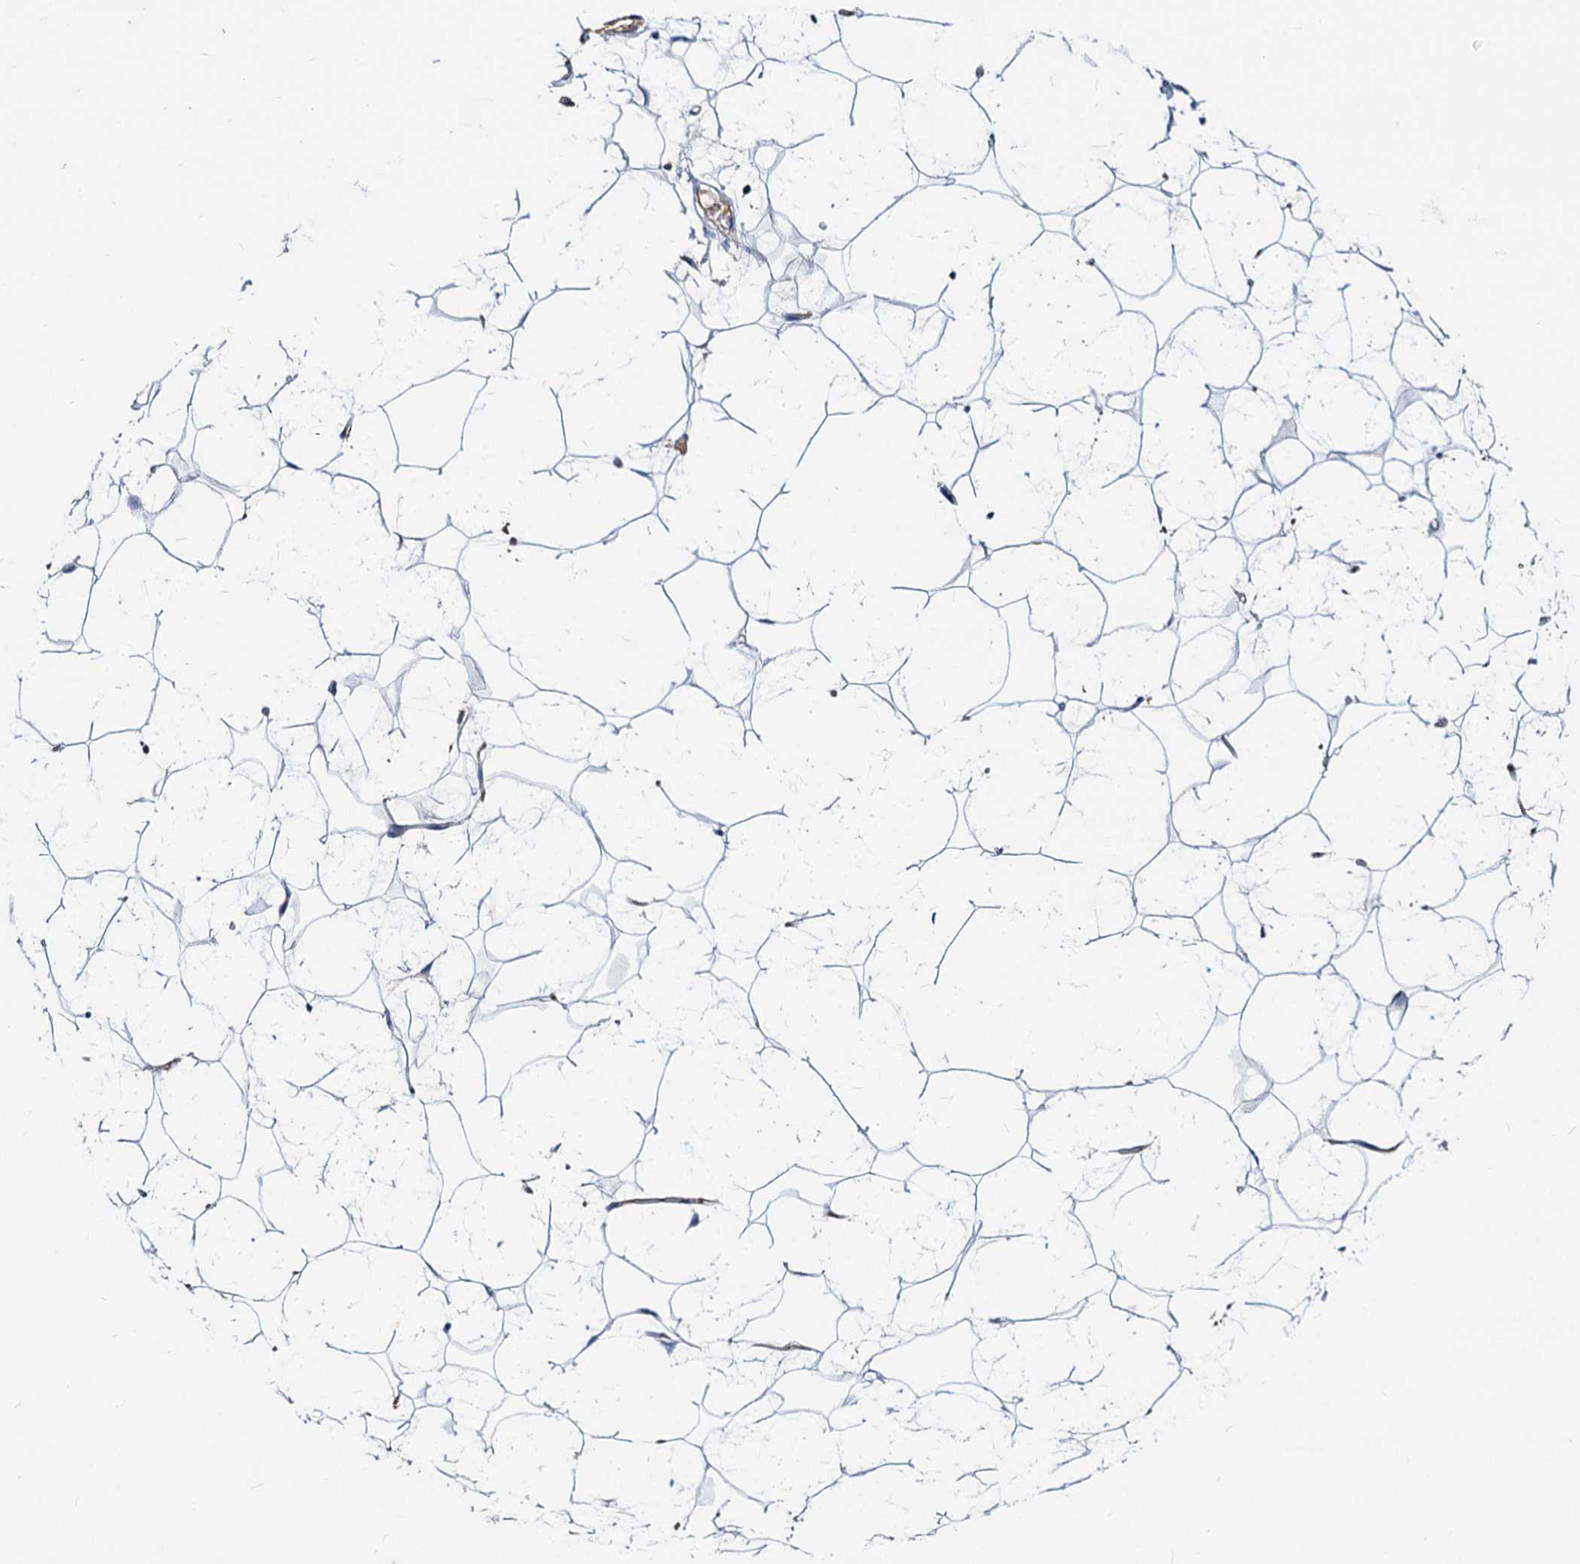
{"staining": {"intensity": "negative", "quantity": "none", "location": "none"}, "tissue": "adipose tissue", "cell_type": "Adipocytes", "image_type": "normal", "snomed": [{"axis": "morphology", "description": "Normal tissue, NOS"}, {"axis": "topography", "description": "Breast"}], "caption": "Adipocytes are negative for protein expression in benign human adipose tissue. (DAB immunohistochemistry, high magnification).", "gene": "ACY3", "patient": {"sex": "female", "age": 26}}